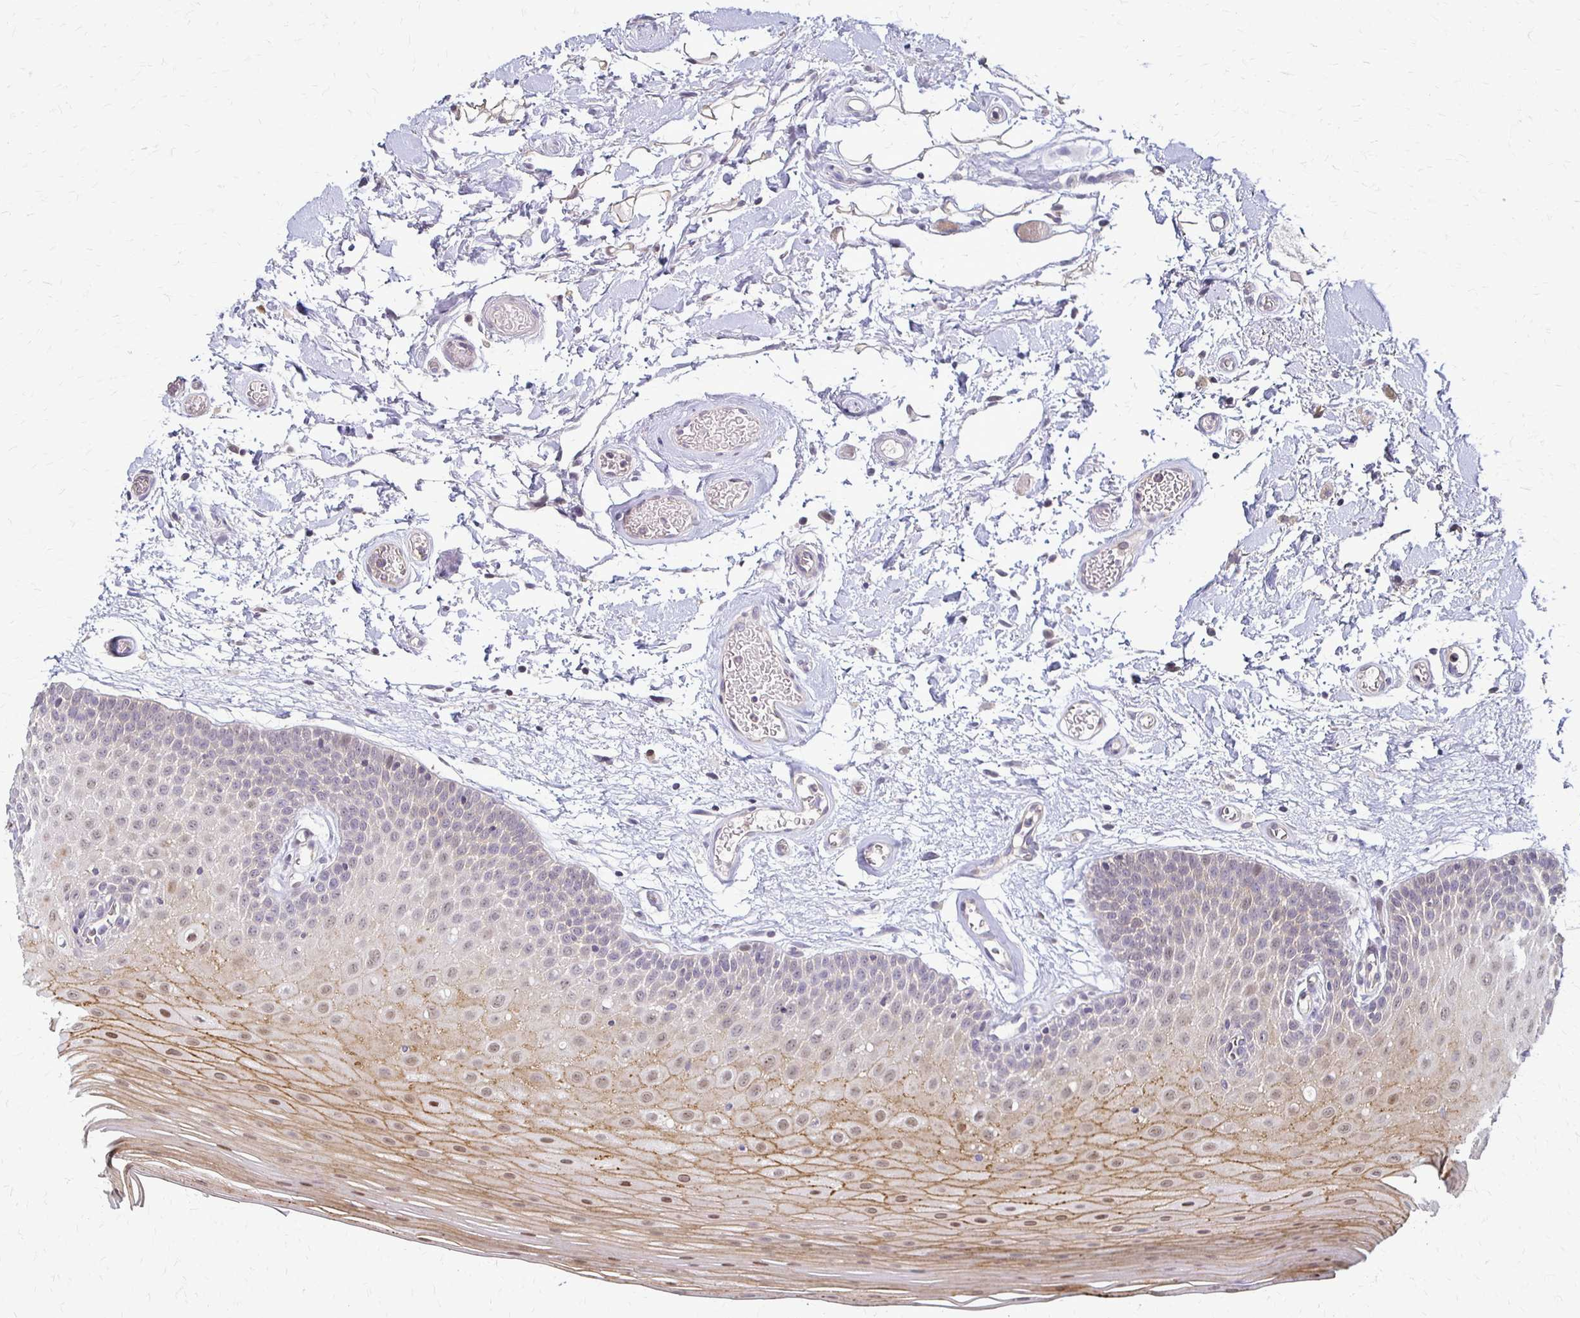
{"staining": {"intensity": "moderate", "quantity": "<25%", "location": "cytoplasmic/membranous,nuclear"}, "tissue": "oral mucosa", "cell_type": "Squamous epithelial cells", "image_type": "normal", "snomed": [{"axis": "morphology", "description": "Normal tissue, NOS"}, {"axis": "morphology", "description": "Squamous cell carcinoma, NOS"}, {"axis": "topography", "description": "Oral tissue"}, {"axis": "topography", "description": "Tounge, NOS"}, {"axis": "topography", "description": "Head-Neck"}], "caption": "Squamous epithelial cells show low levels of moderate cytoplasmic/membranous,nuclear staining in approximately <25% of cells in benign human oral mucosa. The staining is performed using DAB brown chromogen to label protein expression. The nuclei are counter-stained blue using hematoxylin.", "gene": "SLC9A9", "patient": {"sex": "male", "age": 62}}